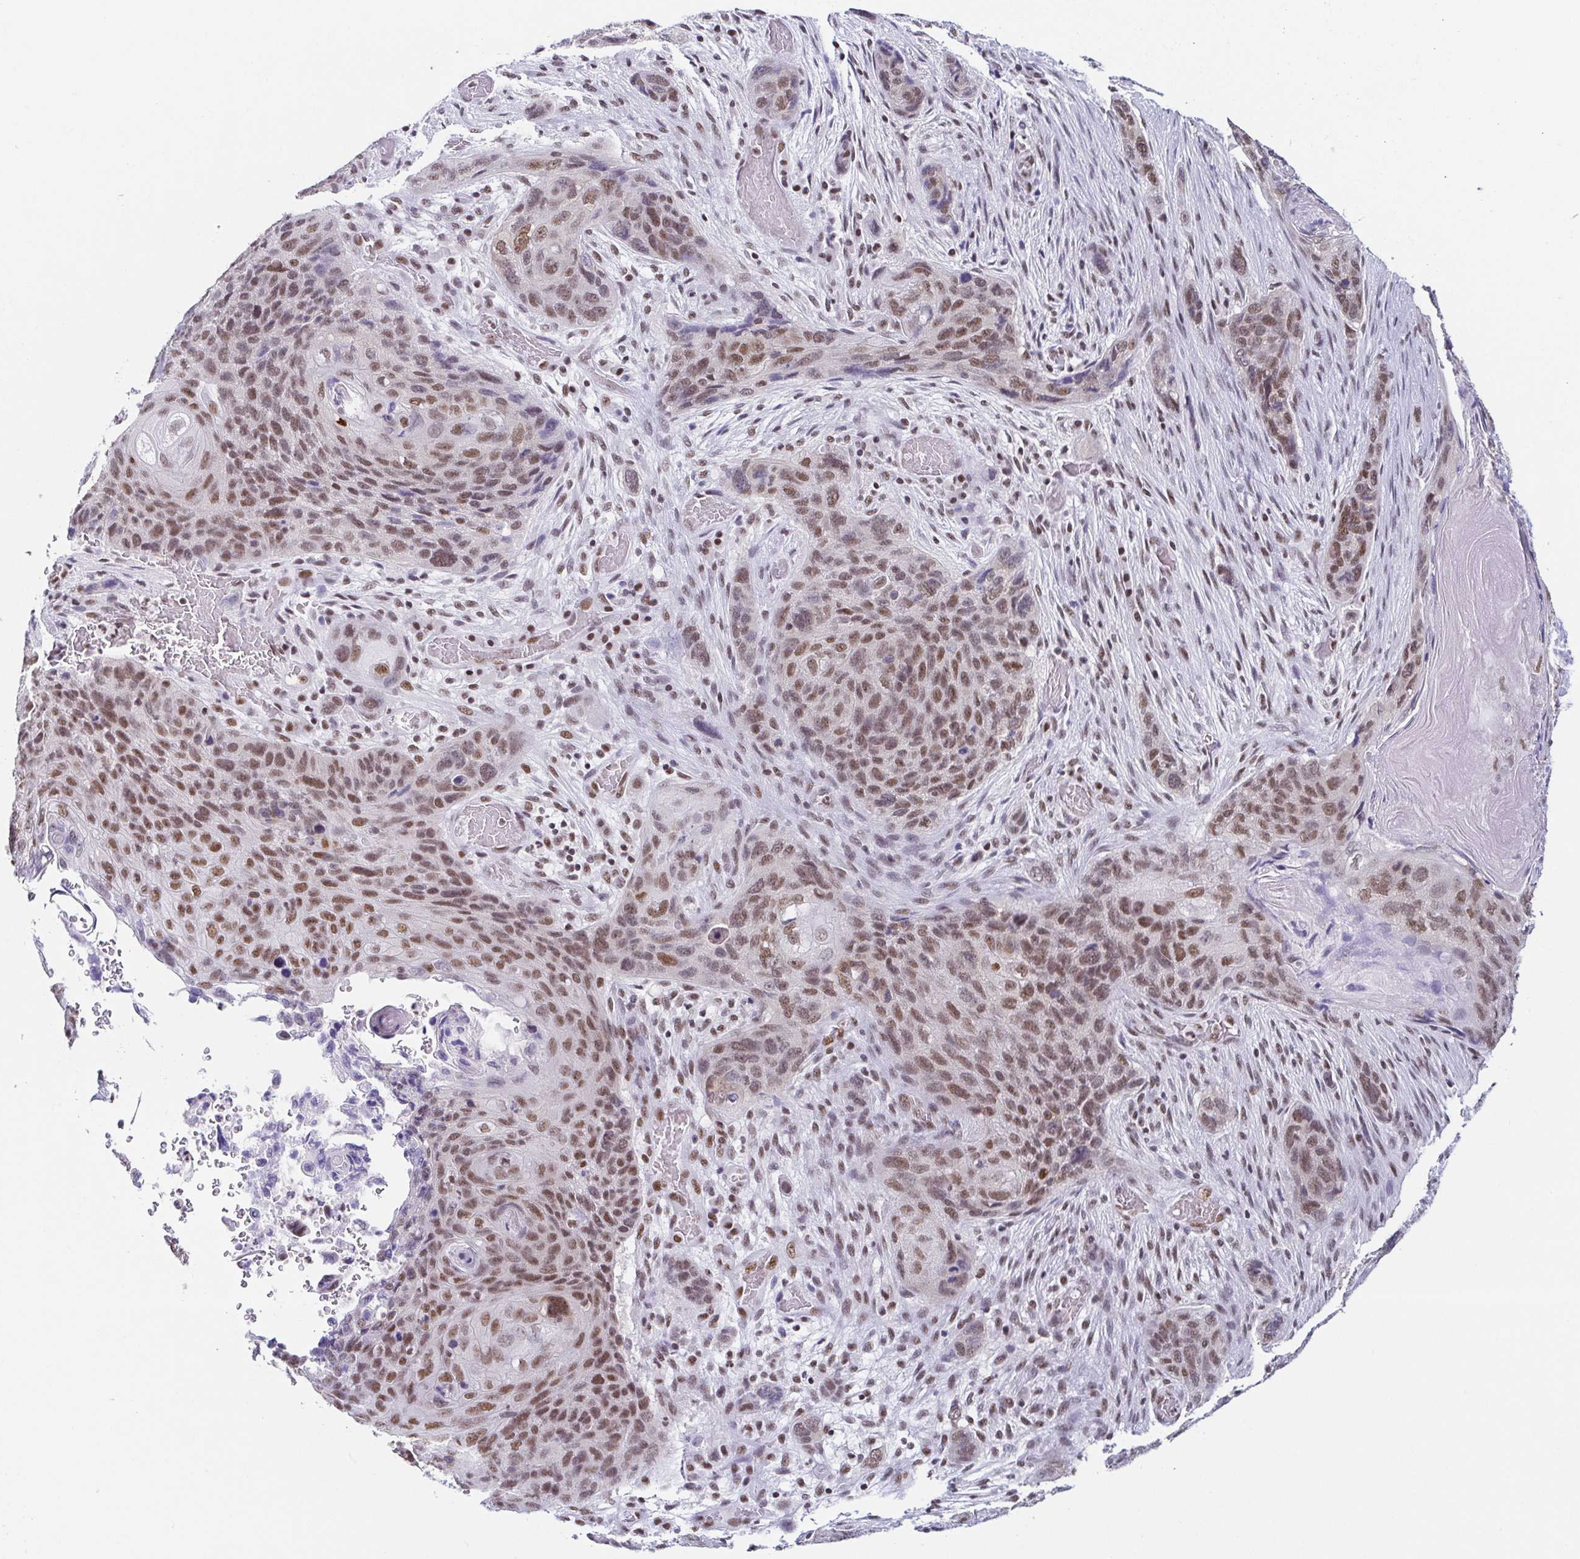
{"staining": {"intensity": "moderate", "quantity": ">75%", "location": "nuclear"}, "tissue": "lung cancer", "cell_type": "Tumor cells", "image_type": "cancer", "snomed": [{"axis": "morphology", "description": "Squamous cell carcinoma, NOS"}, {"axis": "morphology", "description": "Squamous cell carcinoma, metastatic, NOS"}, {"axis": "topography", "description": "Lymph node"}, {"axis": "topography", "description": "Lung"}], "caption": "Immunohistochemical staining of human lung cancer reveals medium levels of moderate nuclear expression in approximately >75% of tumor cells. The staining was performed using DAB (3,3'-diaminobenzidine) to visualize the protein expression in brown, while the nuclei were stained in blue with hematoxylin (Magnification: 20x).", "gene": "EWSR1", "patient": {"sex": "male", "age": 41}}